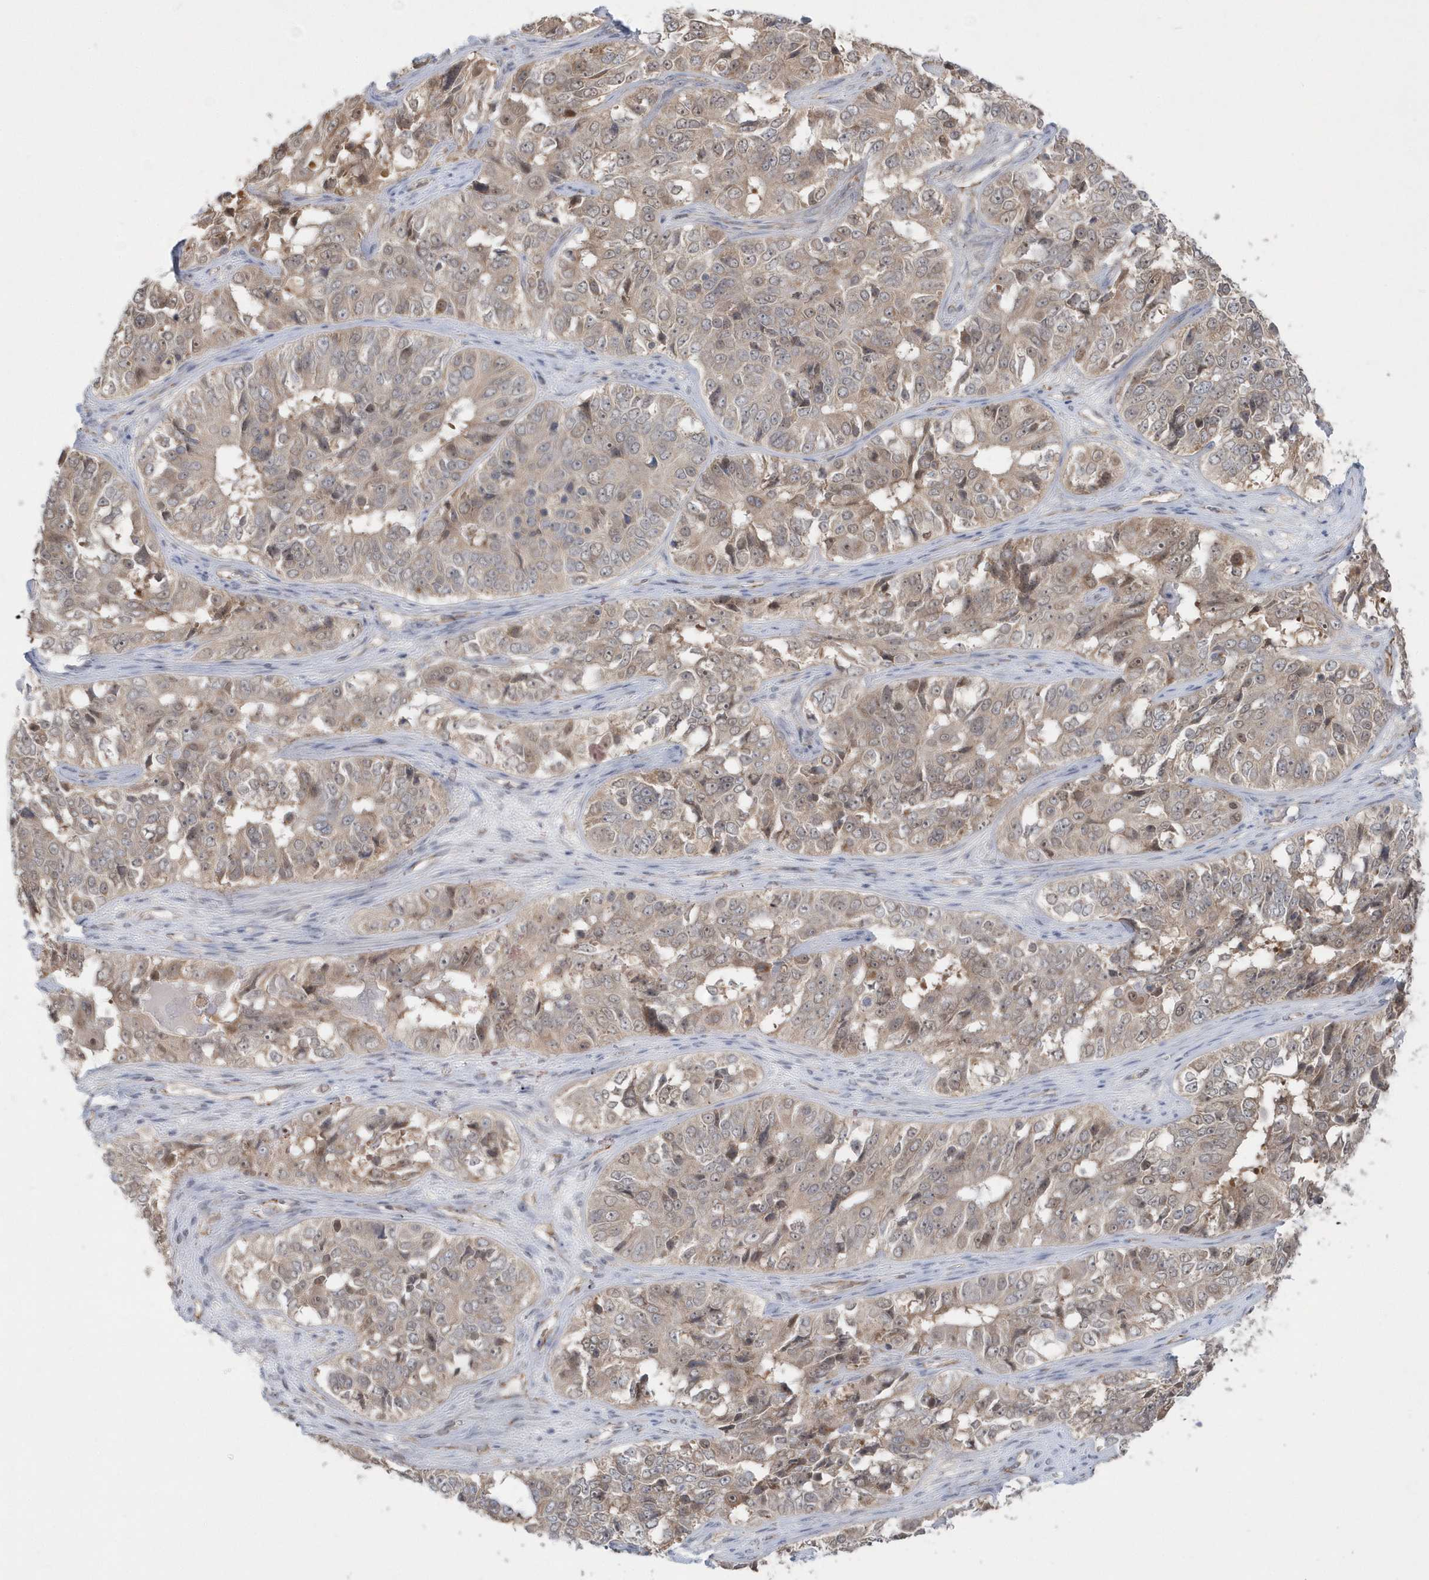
{"staining": {"intensity": "weak", "quantity": ">75%", "location": "cytoplasmic/membranous"}, "tissue": "ovarian cancer", "cell_type": "Tumor cells", "image_type": "cancer", "snomed": [{"axis": "morphology", "description": "Carcinoma, endometroid"}, {"axis": "topography", "description": "Ovary"}], "caption": "Tumor cells display low levels of weak cytoplasmic/membranous positivity in about >75% of cells in ovarian cancer.", "gene": "DHX57", "patient": {"sex": "female", "age": 51}}